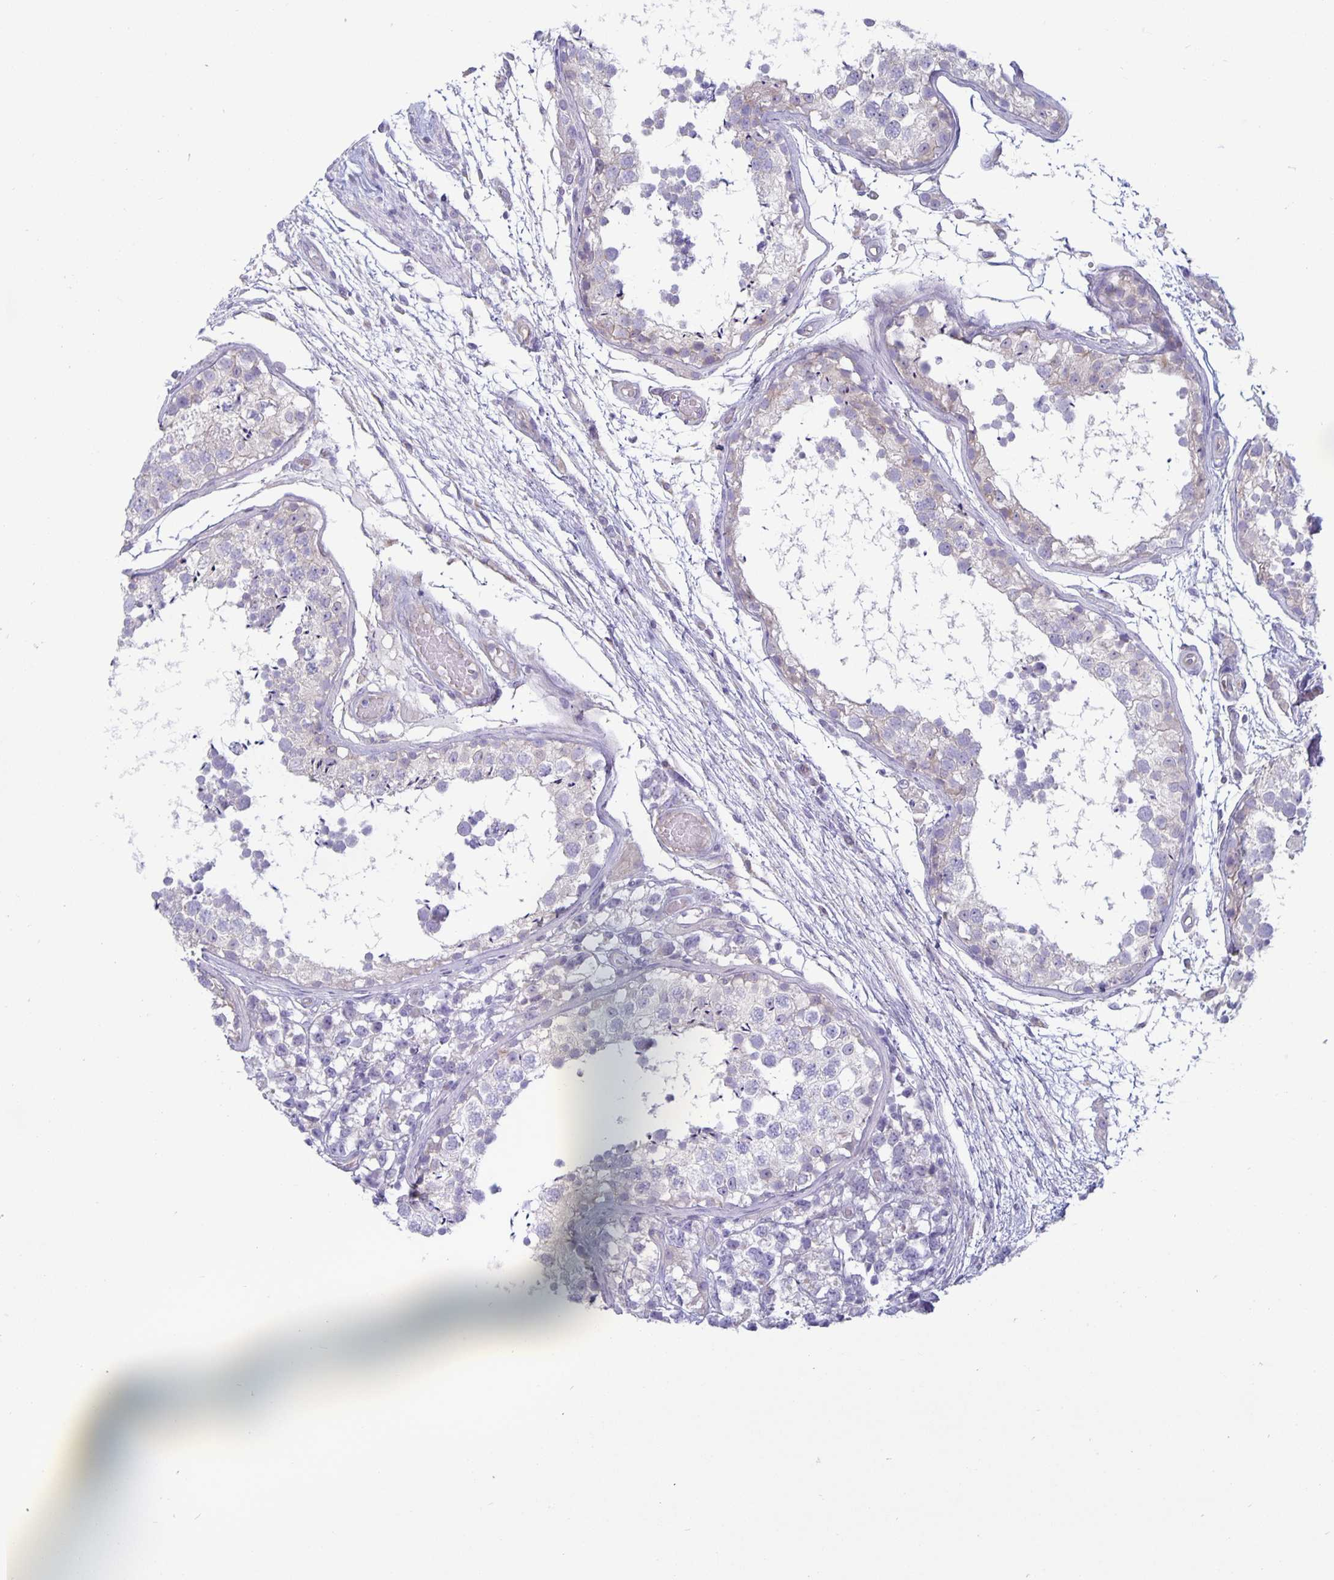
{"staining": {"intensity": "negative", "quantity": "none", "location": "none"}, "tissue": "testis", "cell_type": "Cells in seminiferous ducts", "image_type": "normal", "snomed": [{"axis": "morphology", "description": "Normal tissue, NOS"}, {"axis": "morphology", "description": "Seminoma, NOS"}, {"axis": "topography", "description": "Testis"}], "caption": "There is no significant positivity in cells in seminiferous ducts of testis. (Brightfield microscopy of DAB (3,3'-diaminobenzidine) immunohistochemistry at high magnification).", "gene": "PLCB3", "patient": {"sex": "male", "age": 29}}